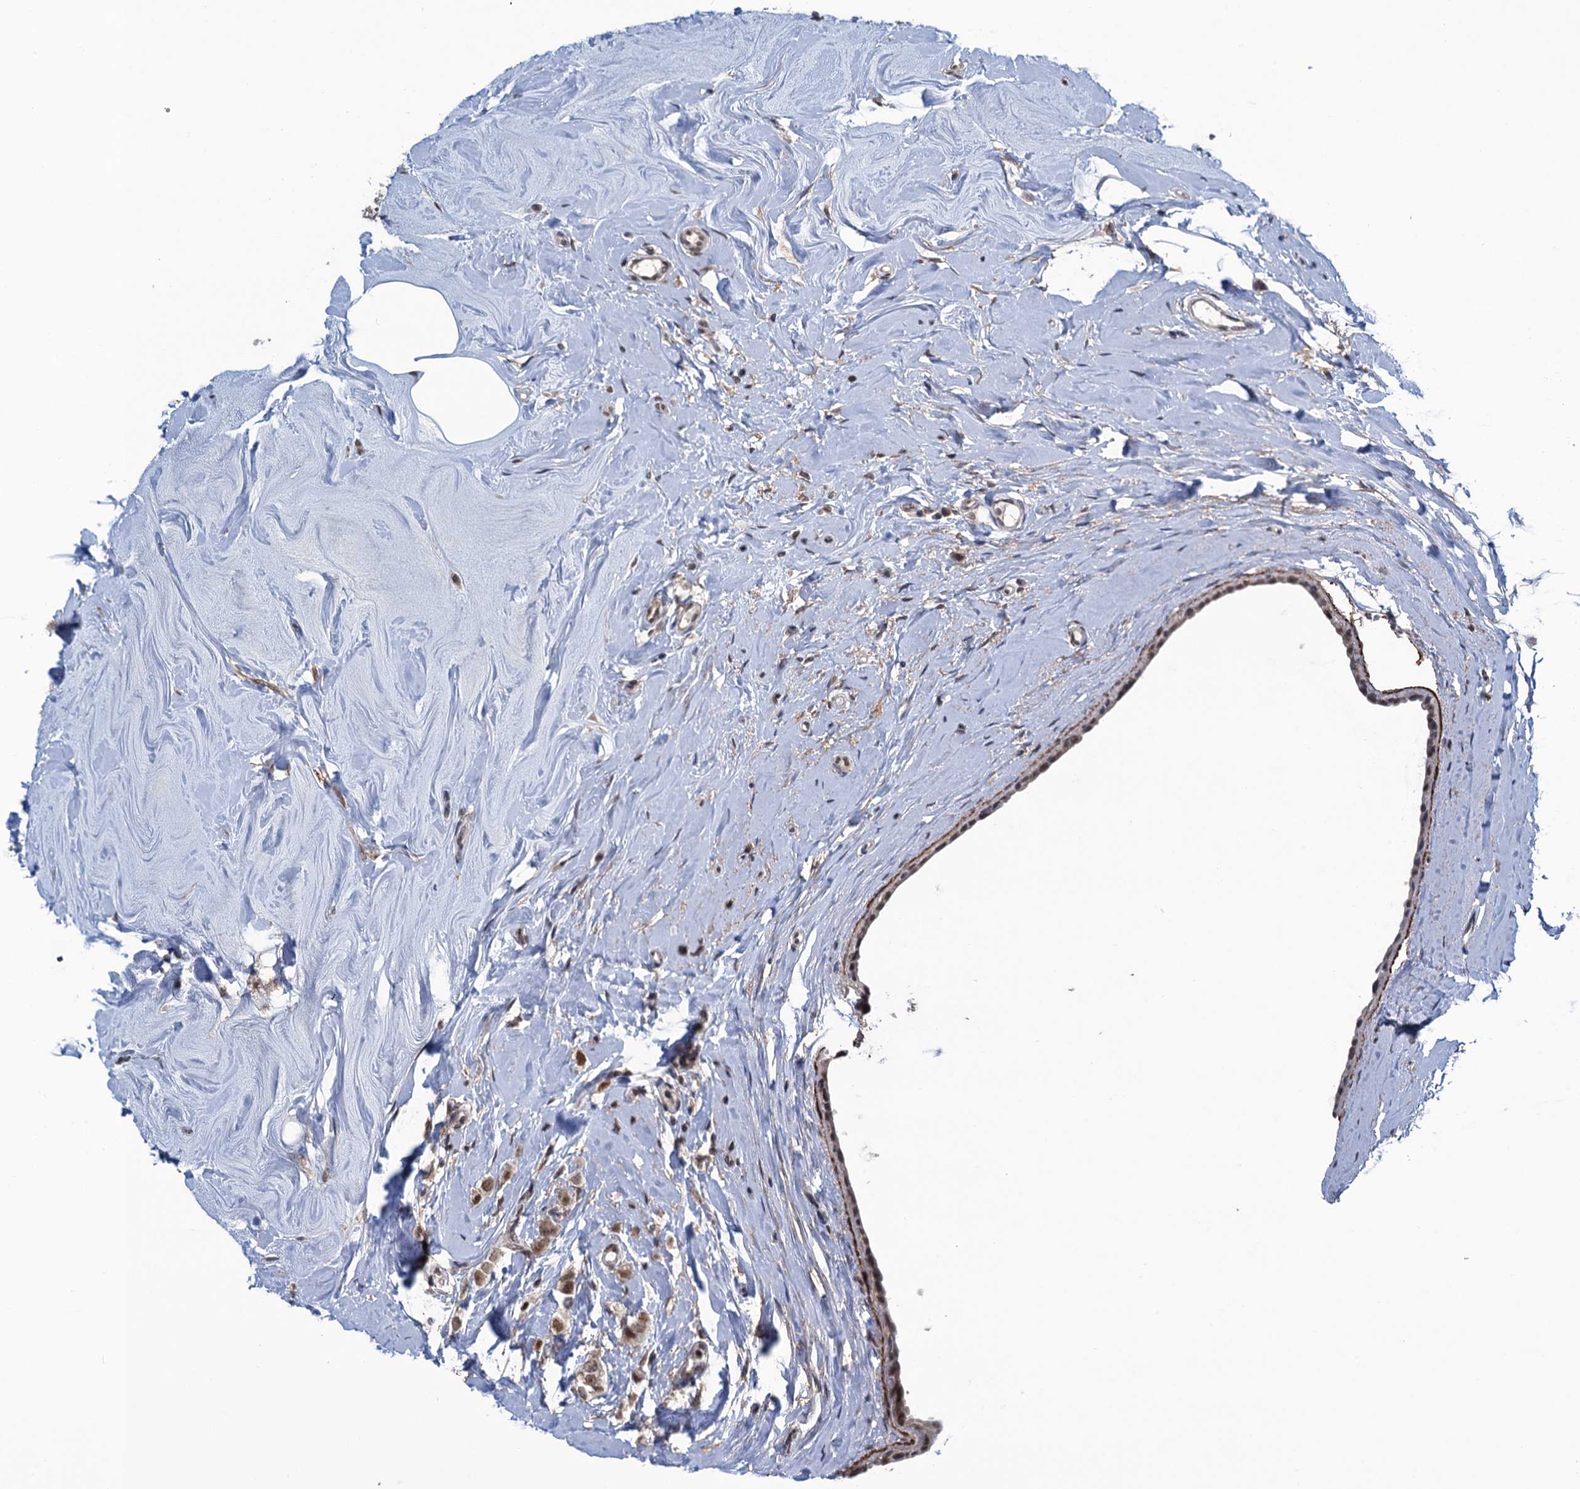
{"staining": {"intensity": "moderate", "quantity": ">75%", "location": "nuclear"}, "tissue": "breast cancer", "cell_type": "Tumor cells", "image_type": "cancer", "snomed": [{"axis": "morphology", "description": "Lobular carcinoma"}, {"axis": "topography", "description": "Breast"}], "caption": "This photomicrograph shows immunohistochemistry staining of breast cancer, with medium moderate nuclear expression in approximately >75% of tumor cells.", "gene": "SAE1", "patient": {"sex": "female", "age": 47}}